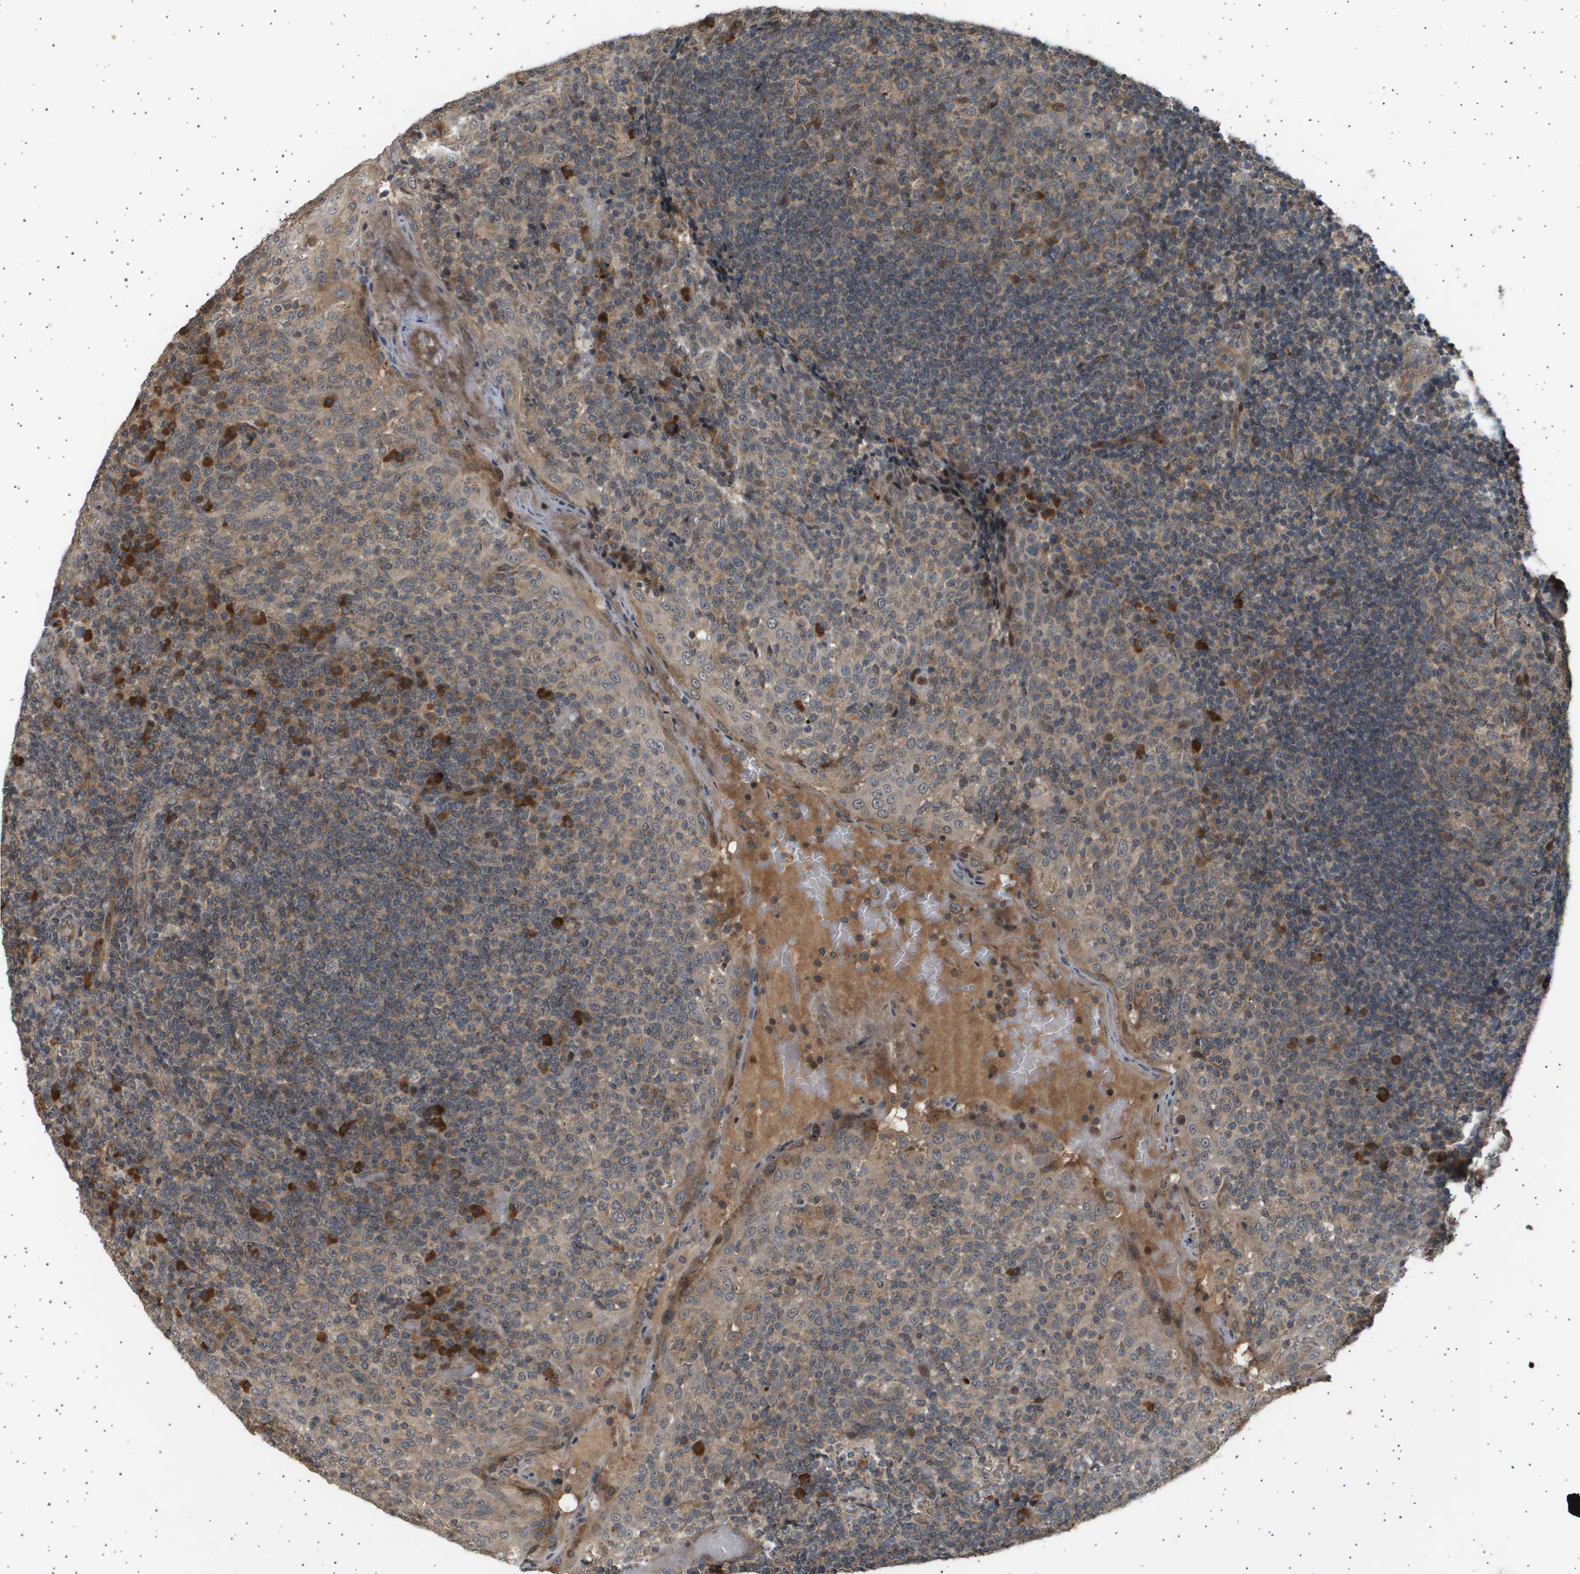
{"staining": {"intensity": "strong", "quantity": "<25%", "location": "cytoplasmic/membranous"}, "tissue": "tonsil", "cell_type": "Germinal center cells", "image_type": "normal", "snomed": [{"axis": "morphology", "description": "Normal tissue, NOS"}, {"axis": "topography", "description": "Tonsil"}], "caption": "Immunohistochemistry staining of normal tonsil, which demonstrates medium levels of strong cytoplasmic/membranous expression in approximately <25% of germinal center cells indicating strong cytoplasmic/membranous protein expression. The staining was performed using DAB (brown) for protein detection and nuclei were counterstained in hematoxylin (blue).", "gene": "TNRC6A", "patient": {"sex": "female", "age": 19}}